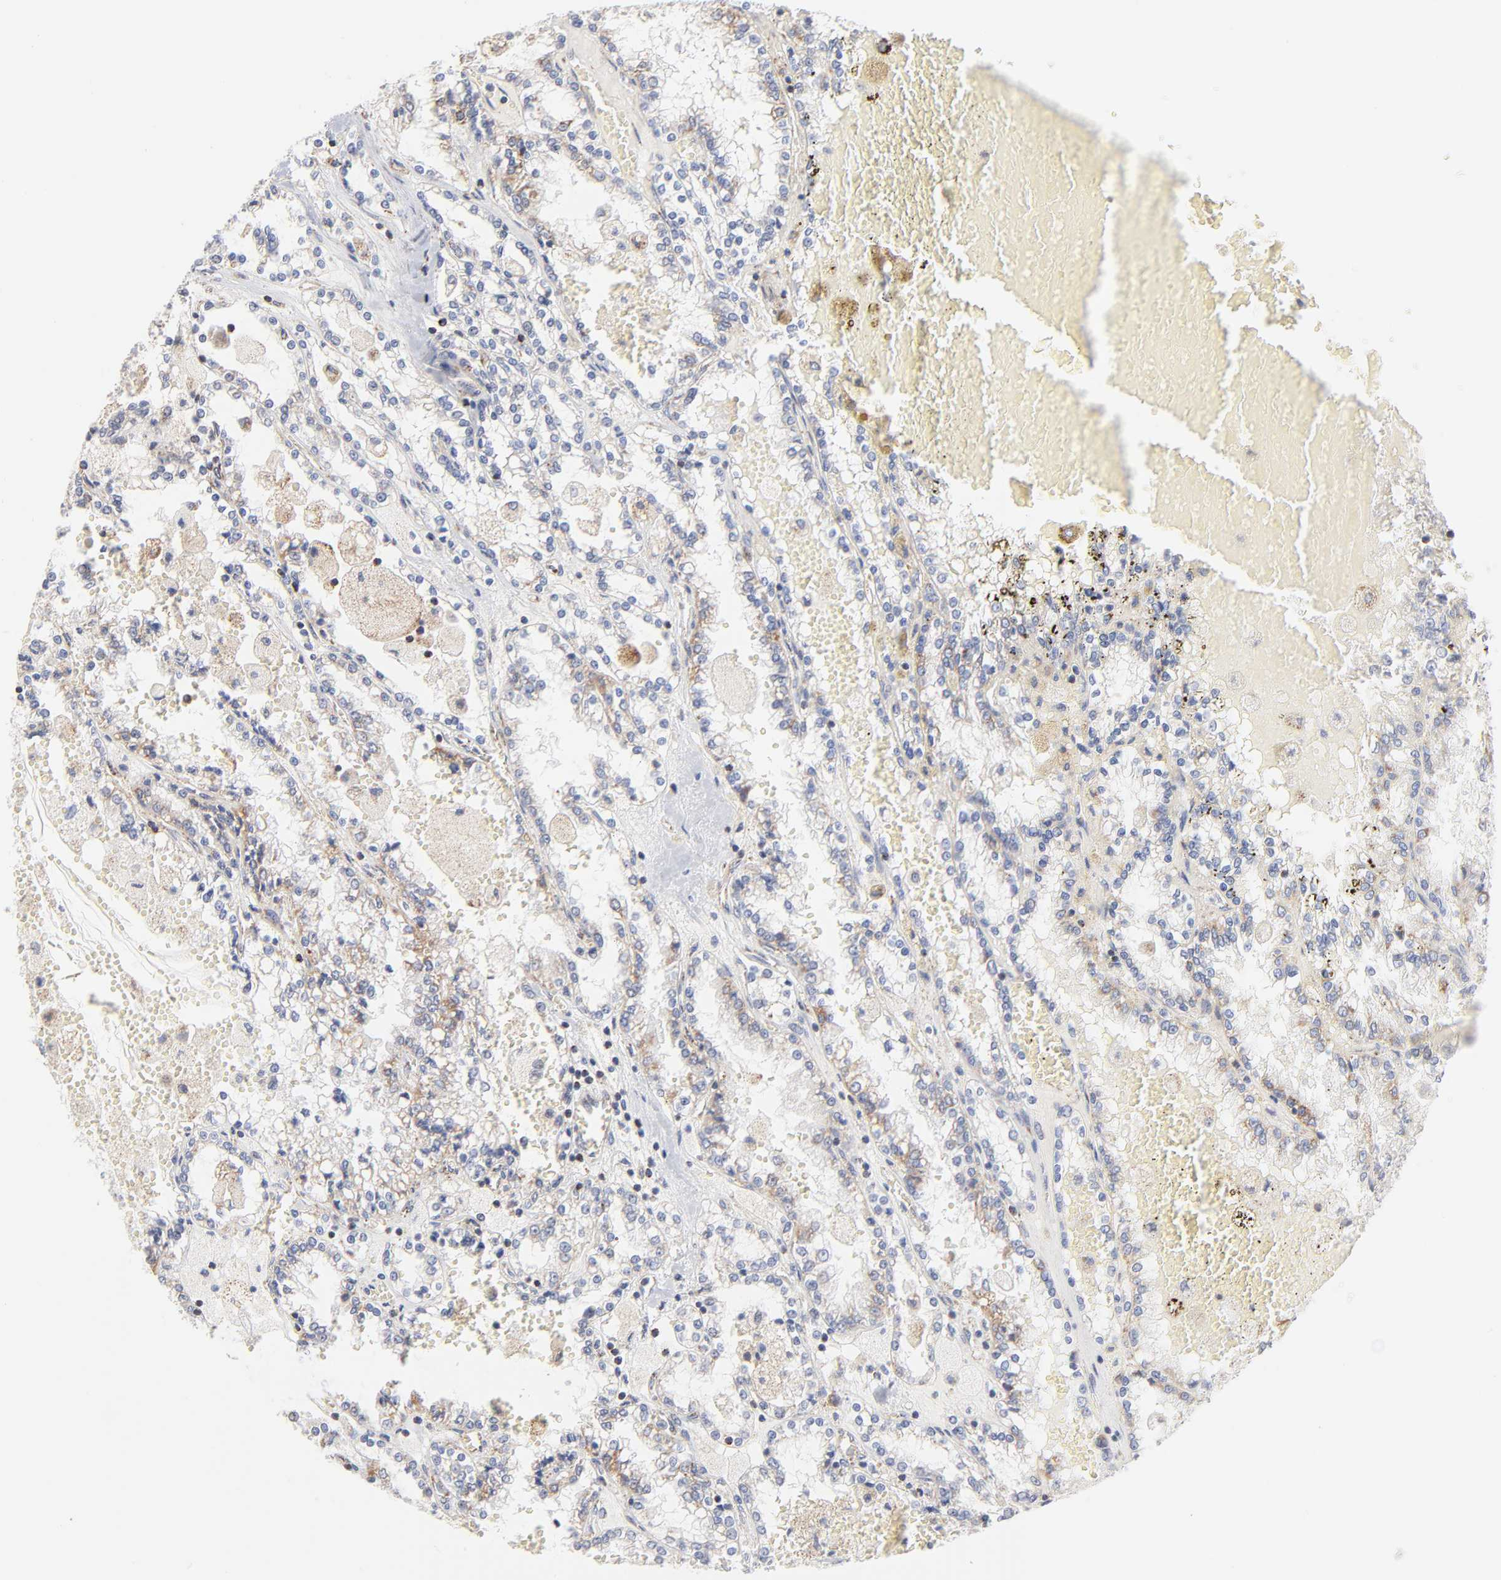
{"staining": {"intensity": "moderate", "quantity": "<25%", "location": "cytoplasmic/membranous"}, "tissue": "renal cancer", "cell_type": "Tumor cells", "image_type": "cancer", "snomed": [{"axis": "morphology", "description": "Adenocarcinoma, NOS"}, {"axis": "topography", "description": "Kidney"}], "caption": "Immunohistochemistry (IHC) of renal cancer exhibits low levels of moderate cytoplasmic/membranous positivity in approximately <25% of tumor cells.", "gene": "MRPL58", "patient": {"sex": "female", "age": 56}}